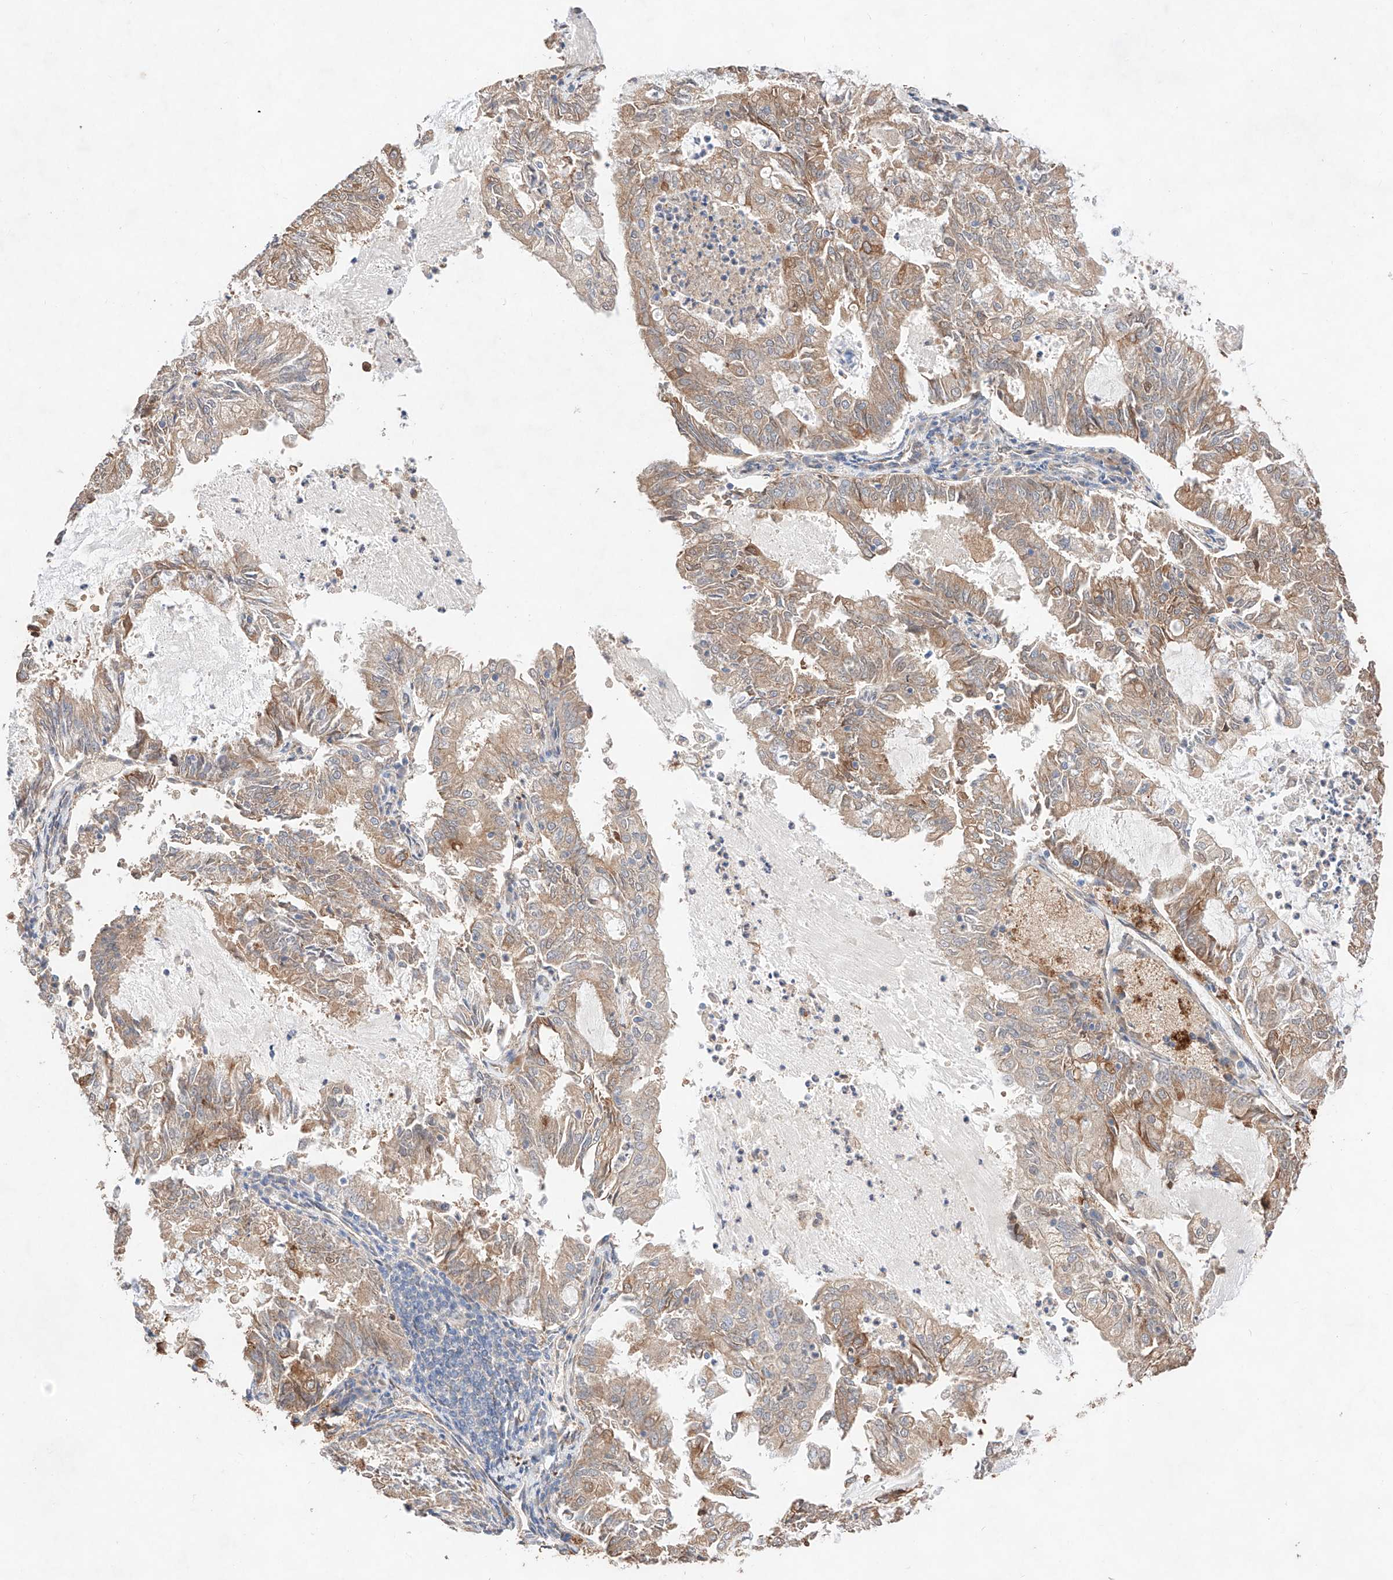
{"staining": {"intensity": "moderate", "quantity": "25%-75%", "location": "cytoplasmic/membranous"}, "tissue": "endometrial cancer", "cell_type": "Tumor cells", "image_type": "cancer", "snomed": [{"axis": "morphology", "description": "Adenocarcinoma, NOS"}, {"axis": "topography", "description": "Endometrium"}], "caption": "DAB immunohistochemical staining of endometrial cancer demonstrates moderate cytoplasmic/membranous protein expression in approximately 25%-75% of tumor cells.", "gene": "C6orf62", "patient": {"sex": "female", "age": 57}}